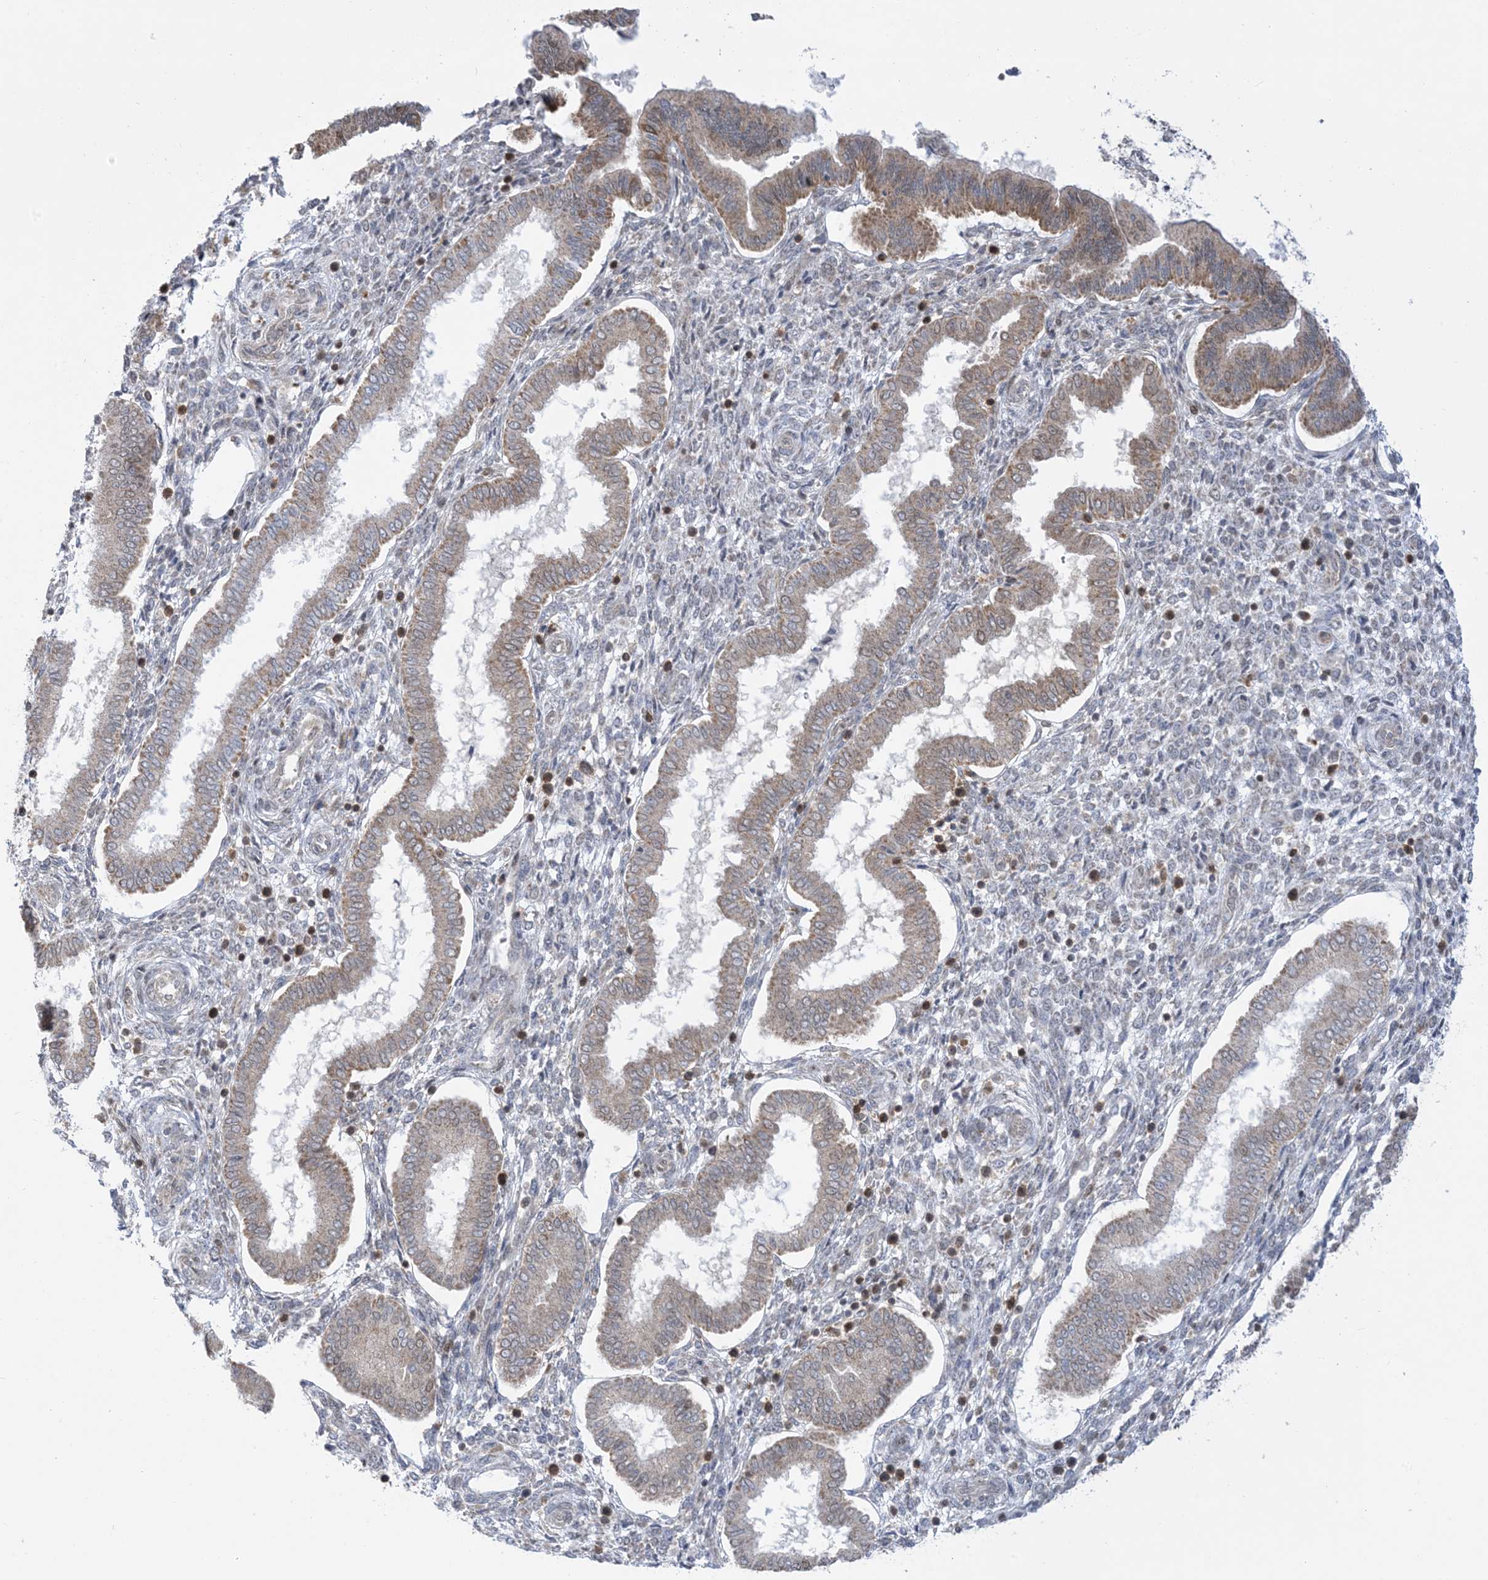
{"staining": {"intensity": "moderate", "quantity": "<25%", "location": "cytoplasmic/membranous"}, "tissue": "endometrium", "cell_type": "Cells in endometrial stroma", "image_type": "normal", "snomed": [{"axis": "morphology", "description": "Normal tissue, NOS"}, {"axis": "topography", "description": "Endometrium"}], "caption": "Immunohistochemical staining of unremarkable human endometrium demonstrates low levels of moderate cytoplasmic/membranous expression in about <25% of cells in endometrial stroma.", "gene": "CASP4", "patient": {"sex": "female", "age": 24}}